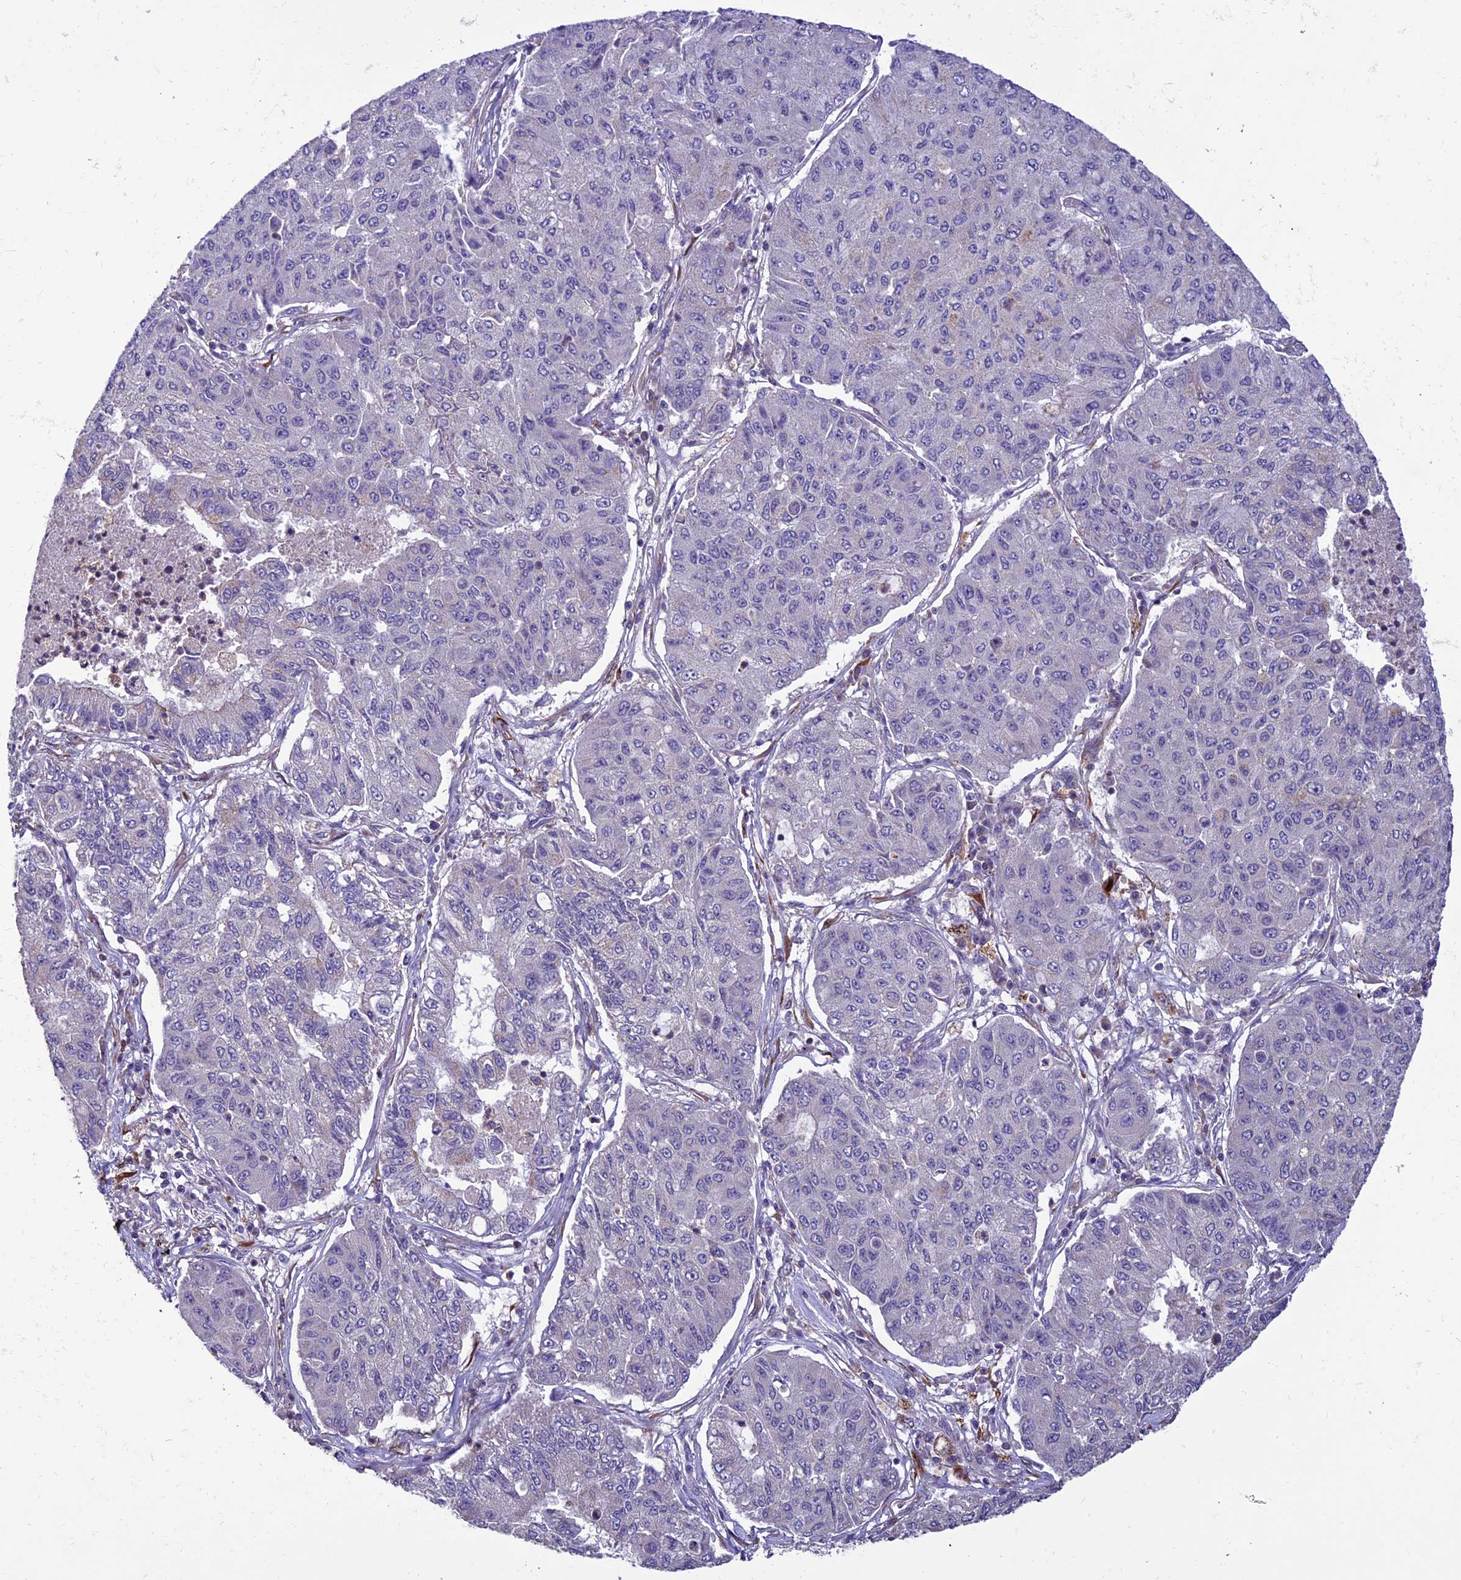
{"staining": {"intensity": "negative", "quantity": "none", "location": "none"}, "tissue": "lung cancer", "cell_type": "Tumor cells", "image_type": "cancer", "snomed": [{"axis": "morphology", "description": "Squamous cell carcinoma, NOS"}, {"axis": "topography", "description": "Lung"}], "caption": "The histopathology image shows no significant expression in tumor cells of squamous cell carcinoma (lung). (DAB (3,3'-diaminobenzidine) immunohistochemistry with hematoxylin counter stain).", "gene": "MIEF2", "patient": {"sex": "male", "age": 74}}